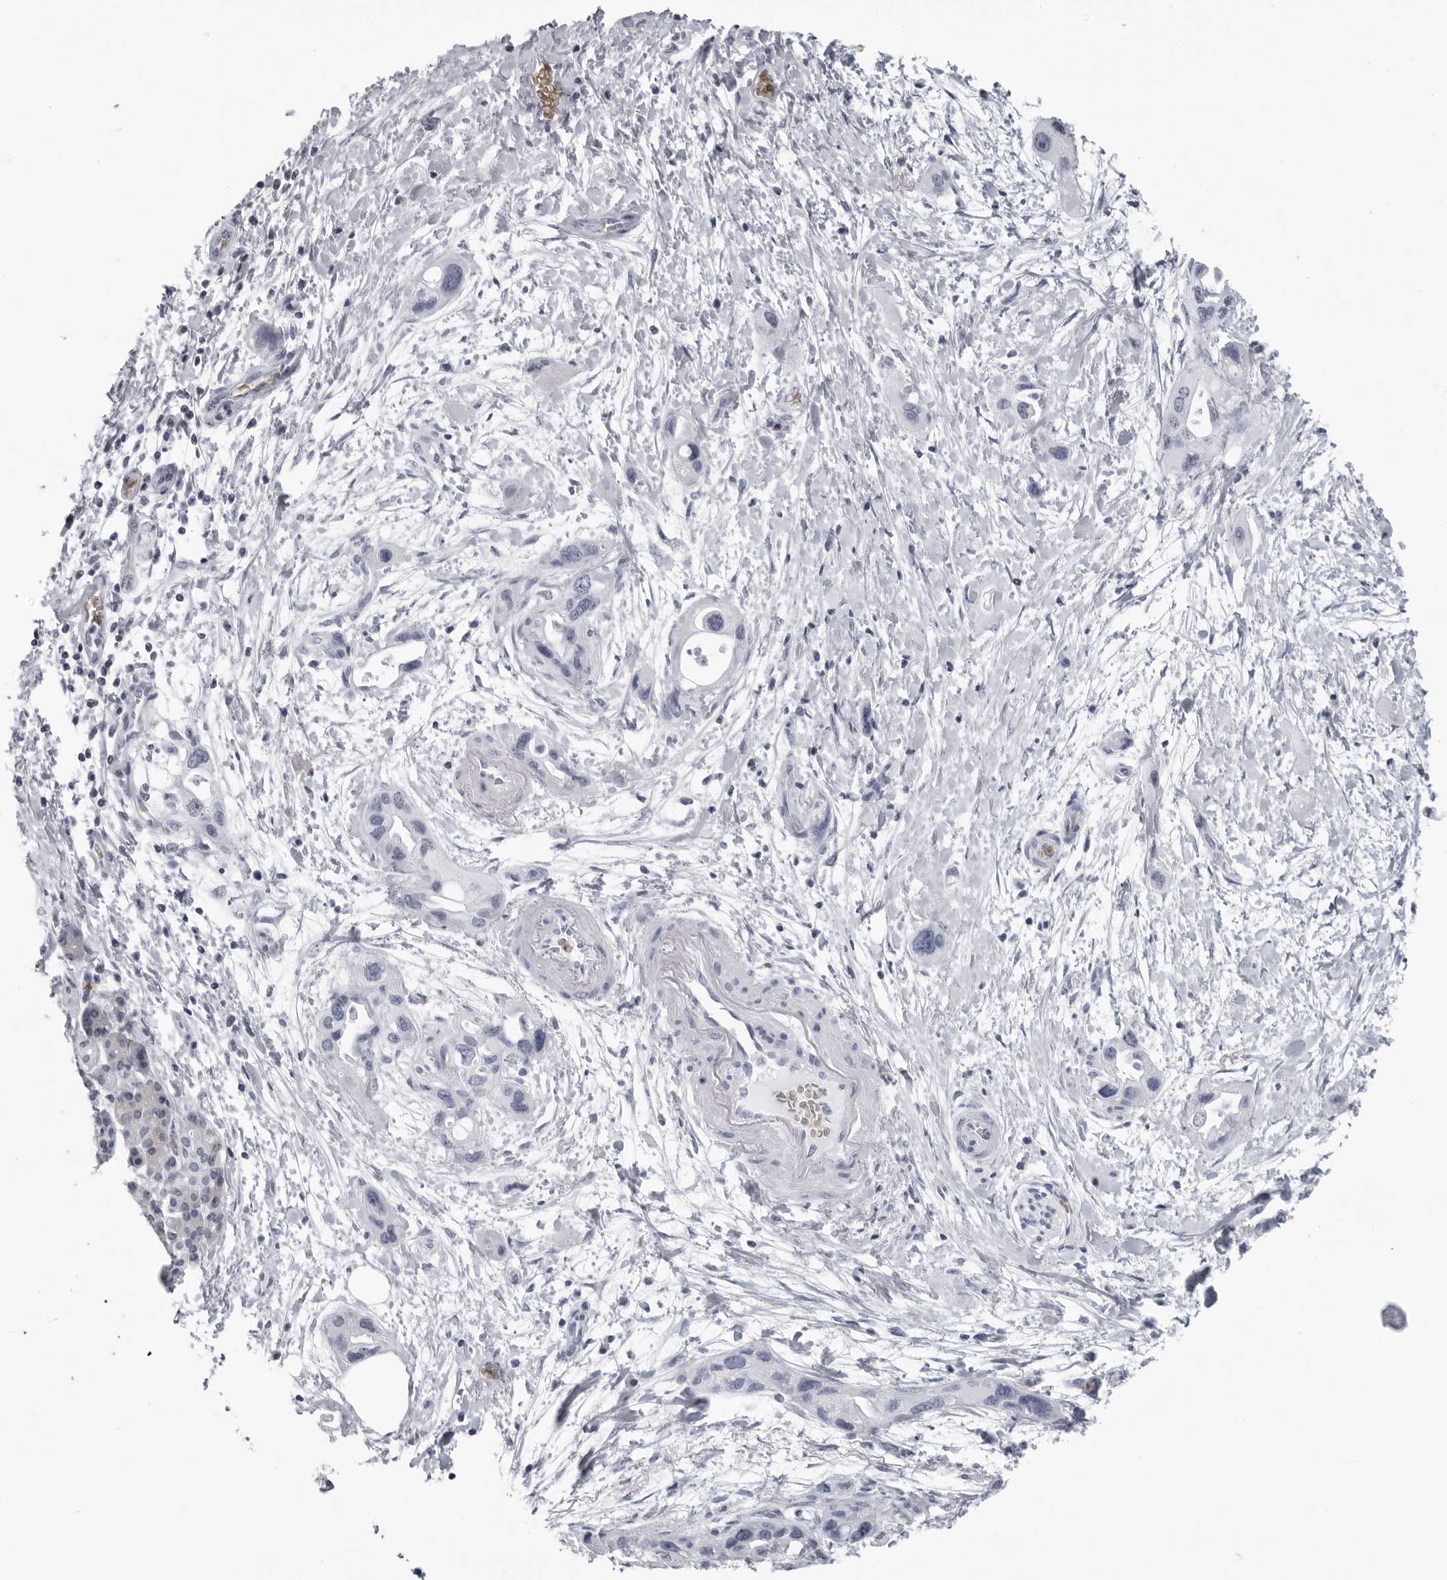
{"staining": {"intensity": "negative", "quantity": "none", "location": "none"}, "tissue": "pancreatic cancer", "cell_type": "Tumor cells", "image_type": "cancer", "snomed": [{"axis": "morphology", "description": "Adenocarcinoma, NOS"}, {"axis": "topography", "description": "Pancreas"}], "caption": "Tumor cells show no significant positivity in adenocarcinoma (pancreatic).", "gene": "EPB41", "patient": {"sex": "female", "age": 77}}